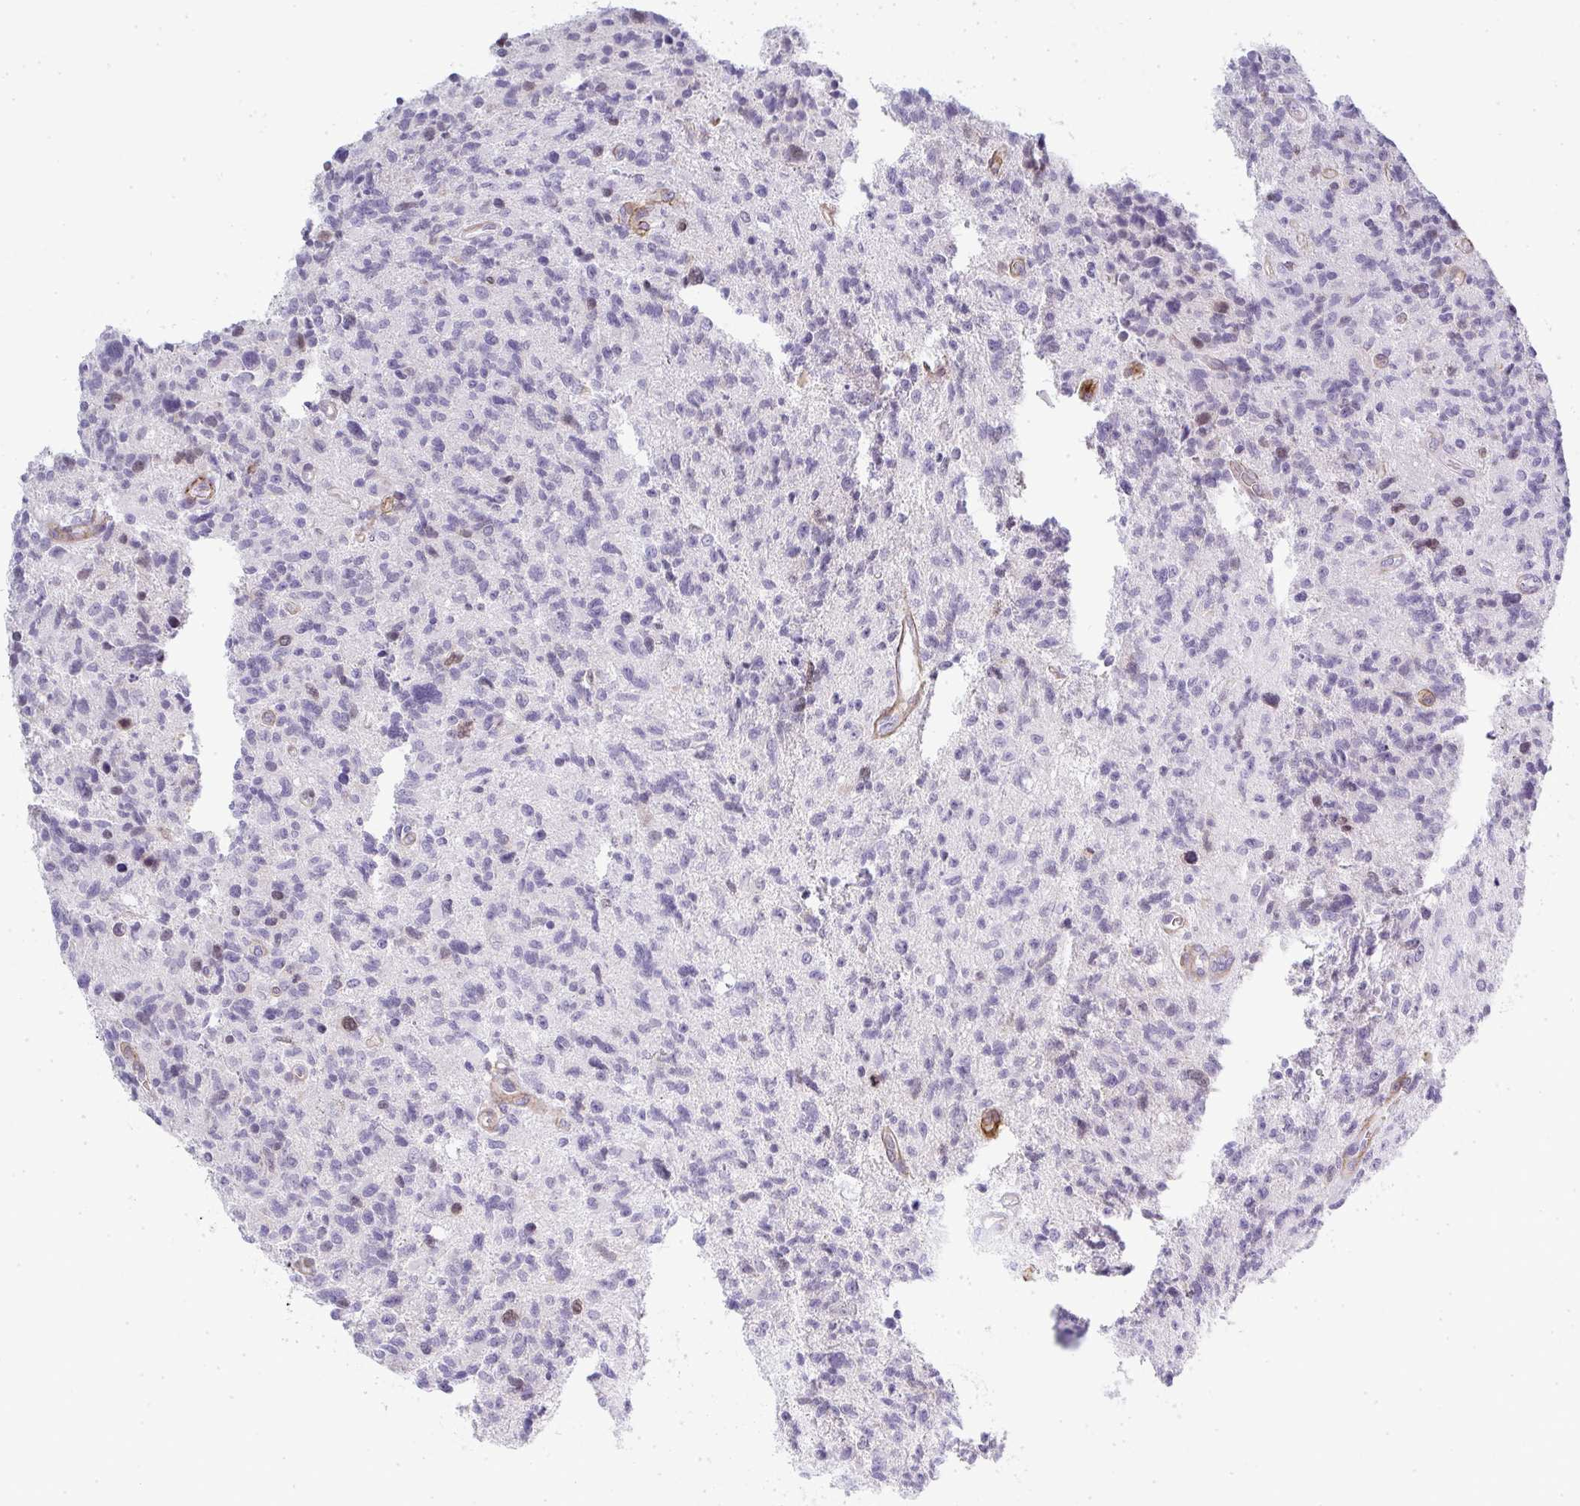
{"staining": {"intensity": "negative", "quantity": "none", "location": "none"}, "tissue": "glioma", "cell_type": "Tumor cells", "image_type": "cancer", "snomed": [{"axis": "morphology", "description": "Glioma, malignant, High grade"}, {"axis": "topography", "description": "Brain"}], "caption": "Tumor cells are negative for protein expression in human malignant glioma (high-grade).", "gene": "UBE2S", "patient": {"sex": "male", "age": 29}}